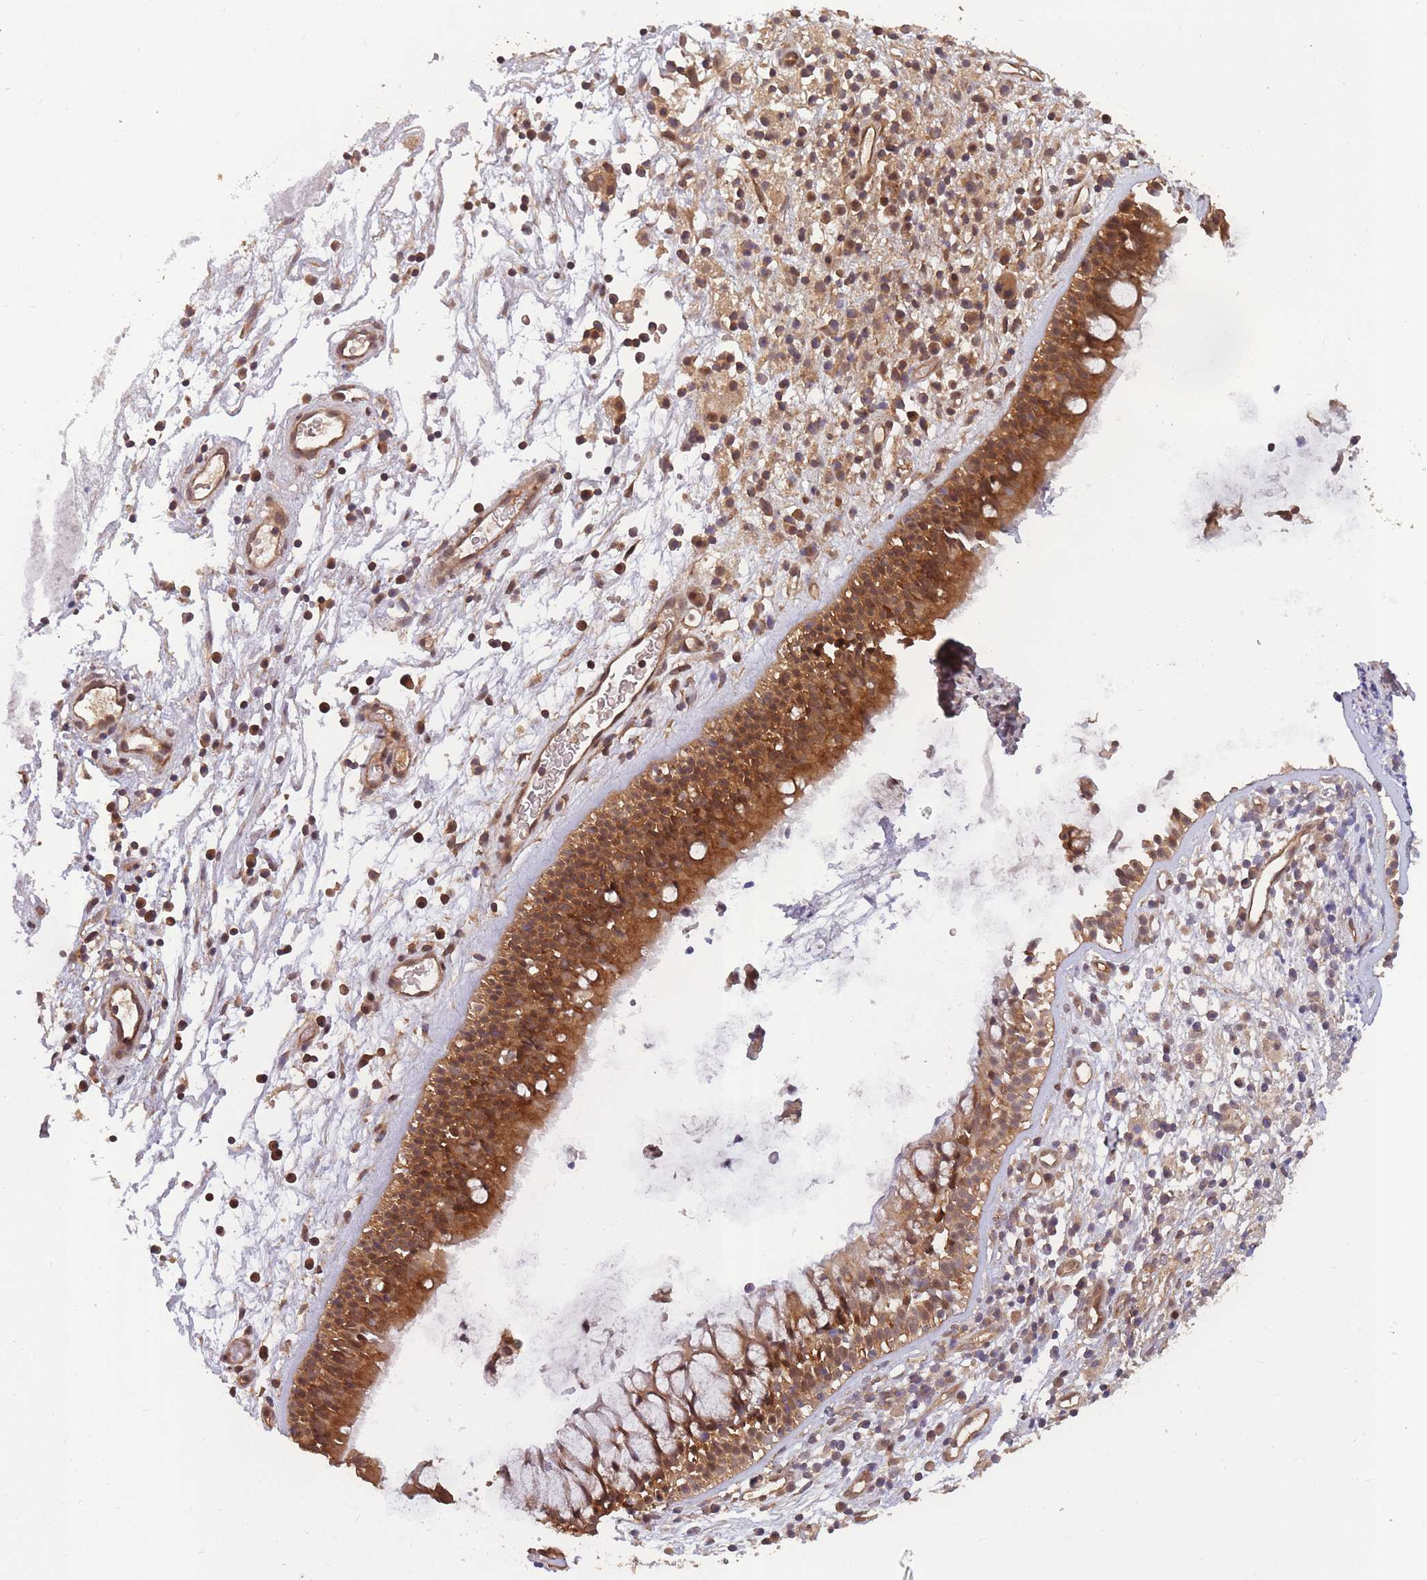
{"staining": {"intensity": "strong", "quantity": ">75%", "location": "cytoplasmic/membranous,nuclear"}, "tissue": "nasopharynx", "cell_type": "Respiratory epithelial cells", "image_type": "normal", "snomed": [{"axis": "morphology", "description": "Normal tissue, NOS"}, {"axis": "topography", "description": "Nasopharynx"}], "caption": "The image shows a brown stain indicating the presence of a protein in the cytoplasmic/membranous,nuclear of respiratory epithelial cells in nasopharynx. (DAB = brown stain, brightfield microscopy at high magnification).", "gene": "PPP6R3", "patient": {"sex": "male", "age": 63}}